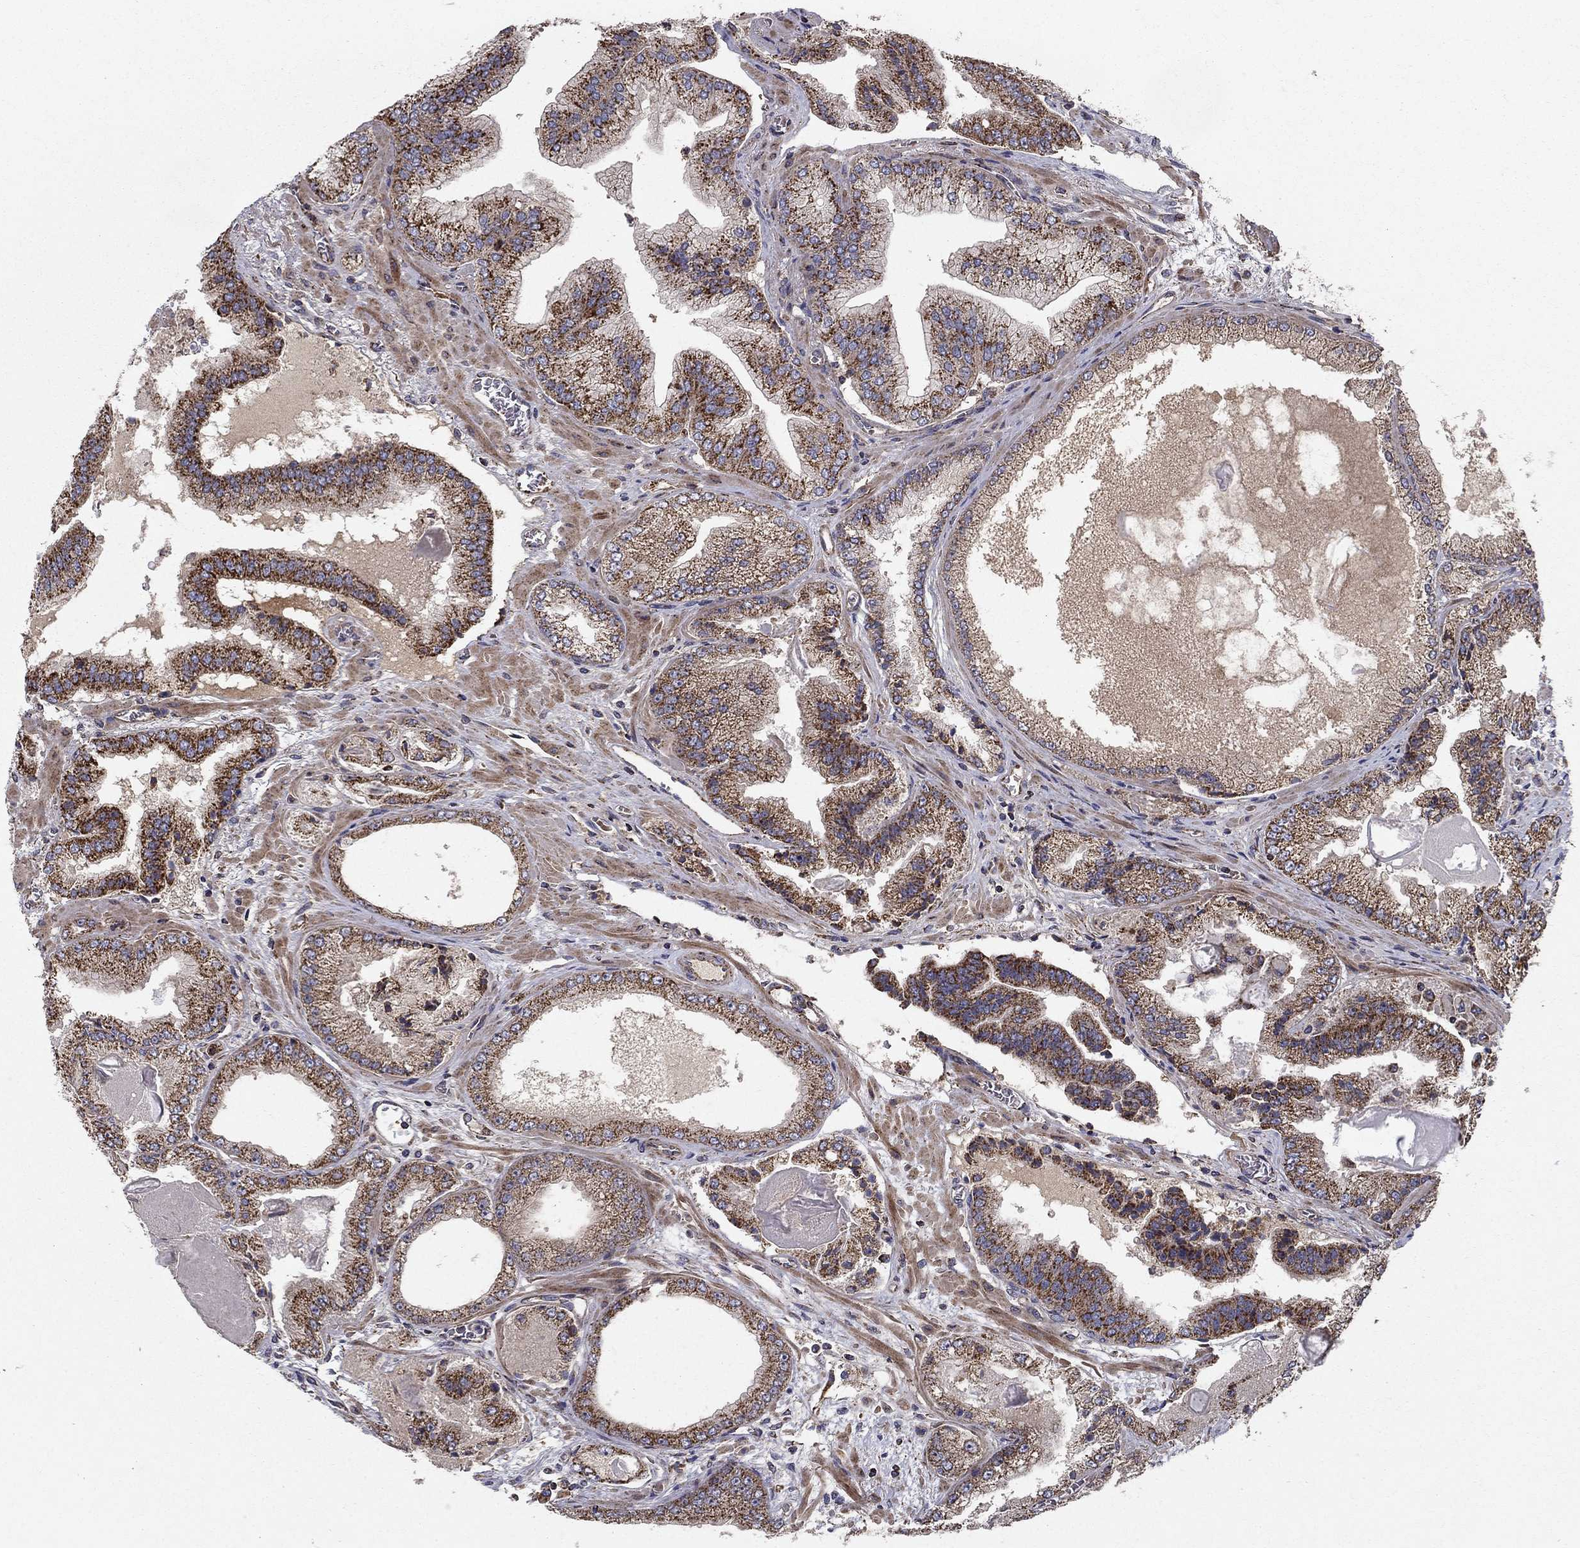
{"staining": {"intensity": "strong", "quantity": "25%-75%", "location": "cytoplasmic/membranous"}, "tissue": "prostate cancer", "cell_type": "Tumor cells", "image_type": "cancer", "snomed": [{"axis": "morphology", "description": "Adenocarcinoma, Low grade"}, {"axis": "topography", "description": "Prostate"}], "caption": "This is an image of IHC staining of prostate cancer, which shows strong expression in the cytoplasmic/membranous of tumor cells.", "gene": "NDUFS8", "patient": {"sex": "male", "age": 72}}